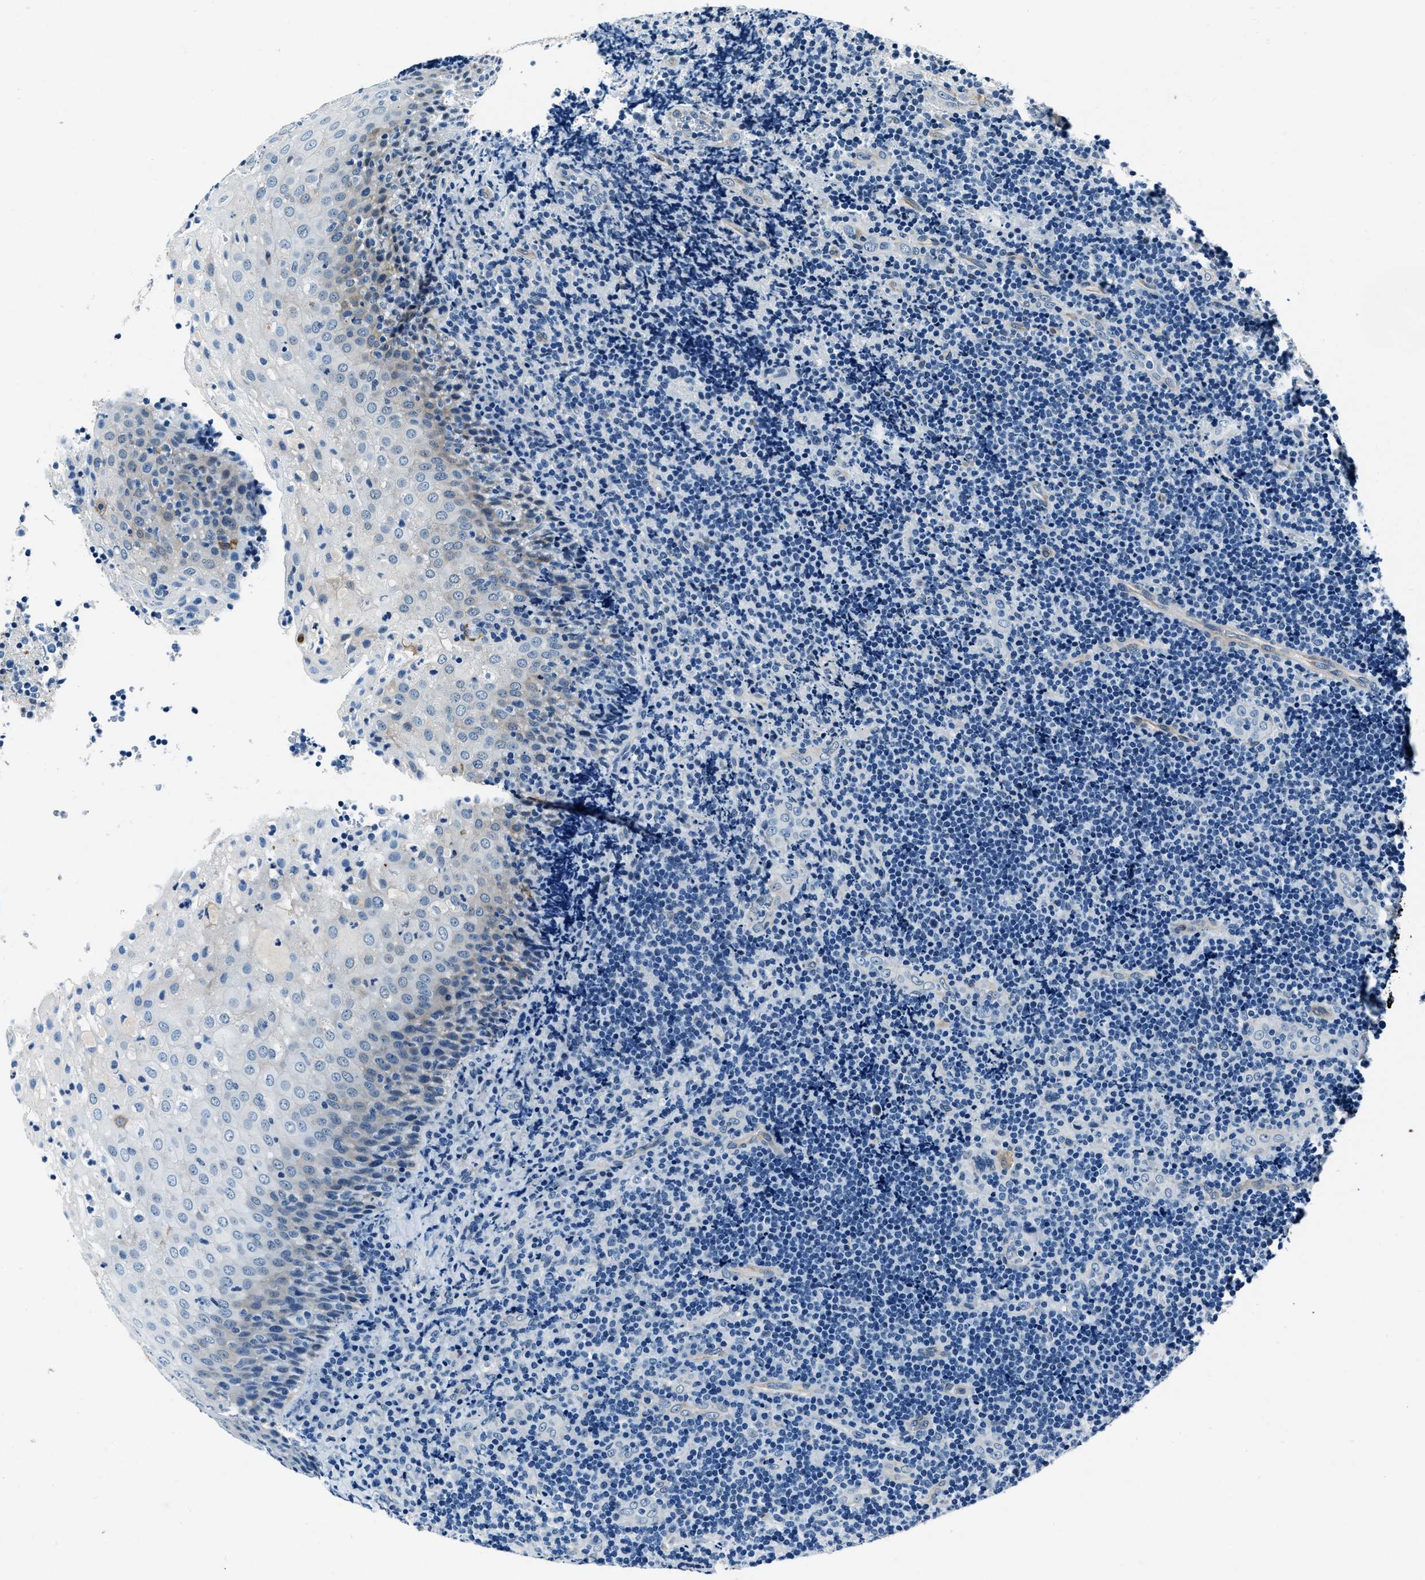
{"staining": {"intensity": "negative", "quantity": "none", "location": "none"}, "tissue": "lymphoma", "cell_type": "Tumor cells", "image_type": "cancer", "snomed": [{"axis": "morphology", "description": "Malignant lymphoma, non-Hodgkin's type, High grade"}, {"axis": "topography", "description": "Tonsil"}], "caption": "High magnification brightfield microscopy of lymphoma stained with DAB (brown) and counterstained with hematoxylin (blue): tumor cells show no significant positivity.", "gene": "PTPDC1", "patient": {"sex": "female", "age": 36}}